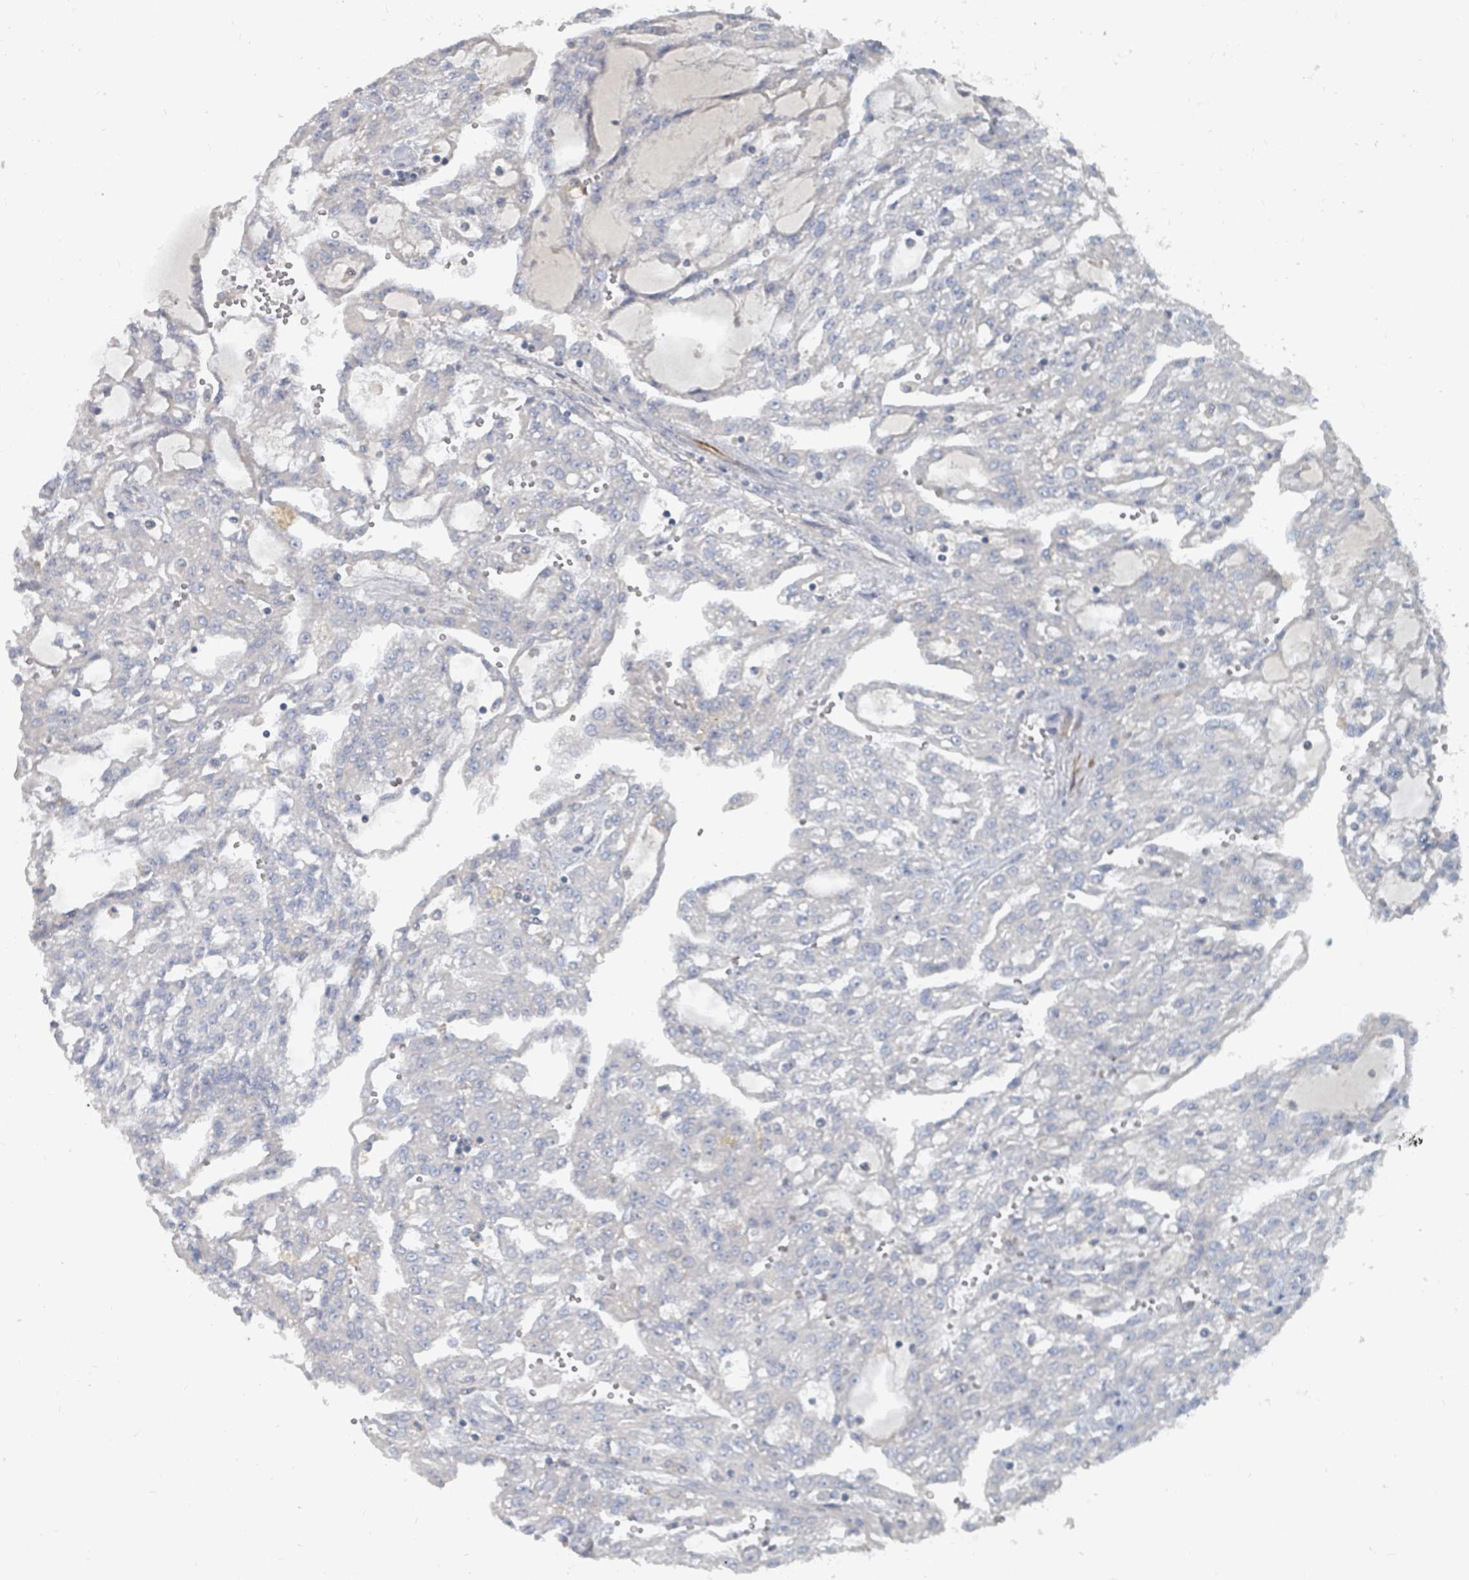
{"staining": {"intensity": "negative", "quantity": "none", "location": "none"}, "tissue": "renal cancer", "cell_type": "Tumor cells", "image_type": "cancer", "snomed": [{"axis": "morphology", "description": "Adenocarcinoma, NOS"}, {"axis": "topography", "description": "Kidney"}], "caption": "Tumor cells are negative for brown protein staining in renal cancer.", "gene": "ARGFX", "patient": {"sex": "male", "age": 63}}